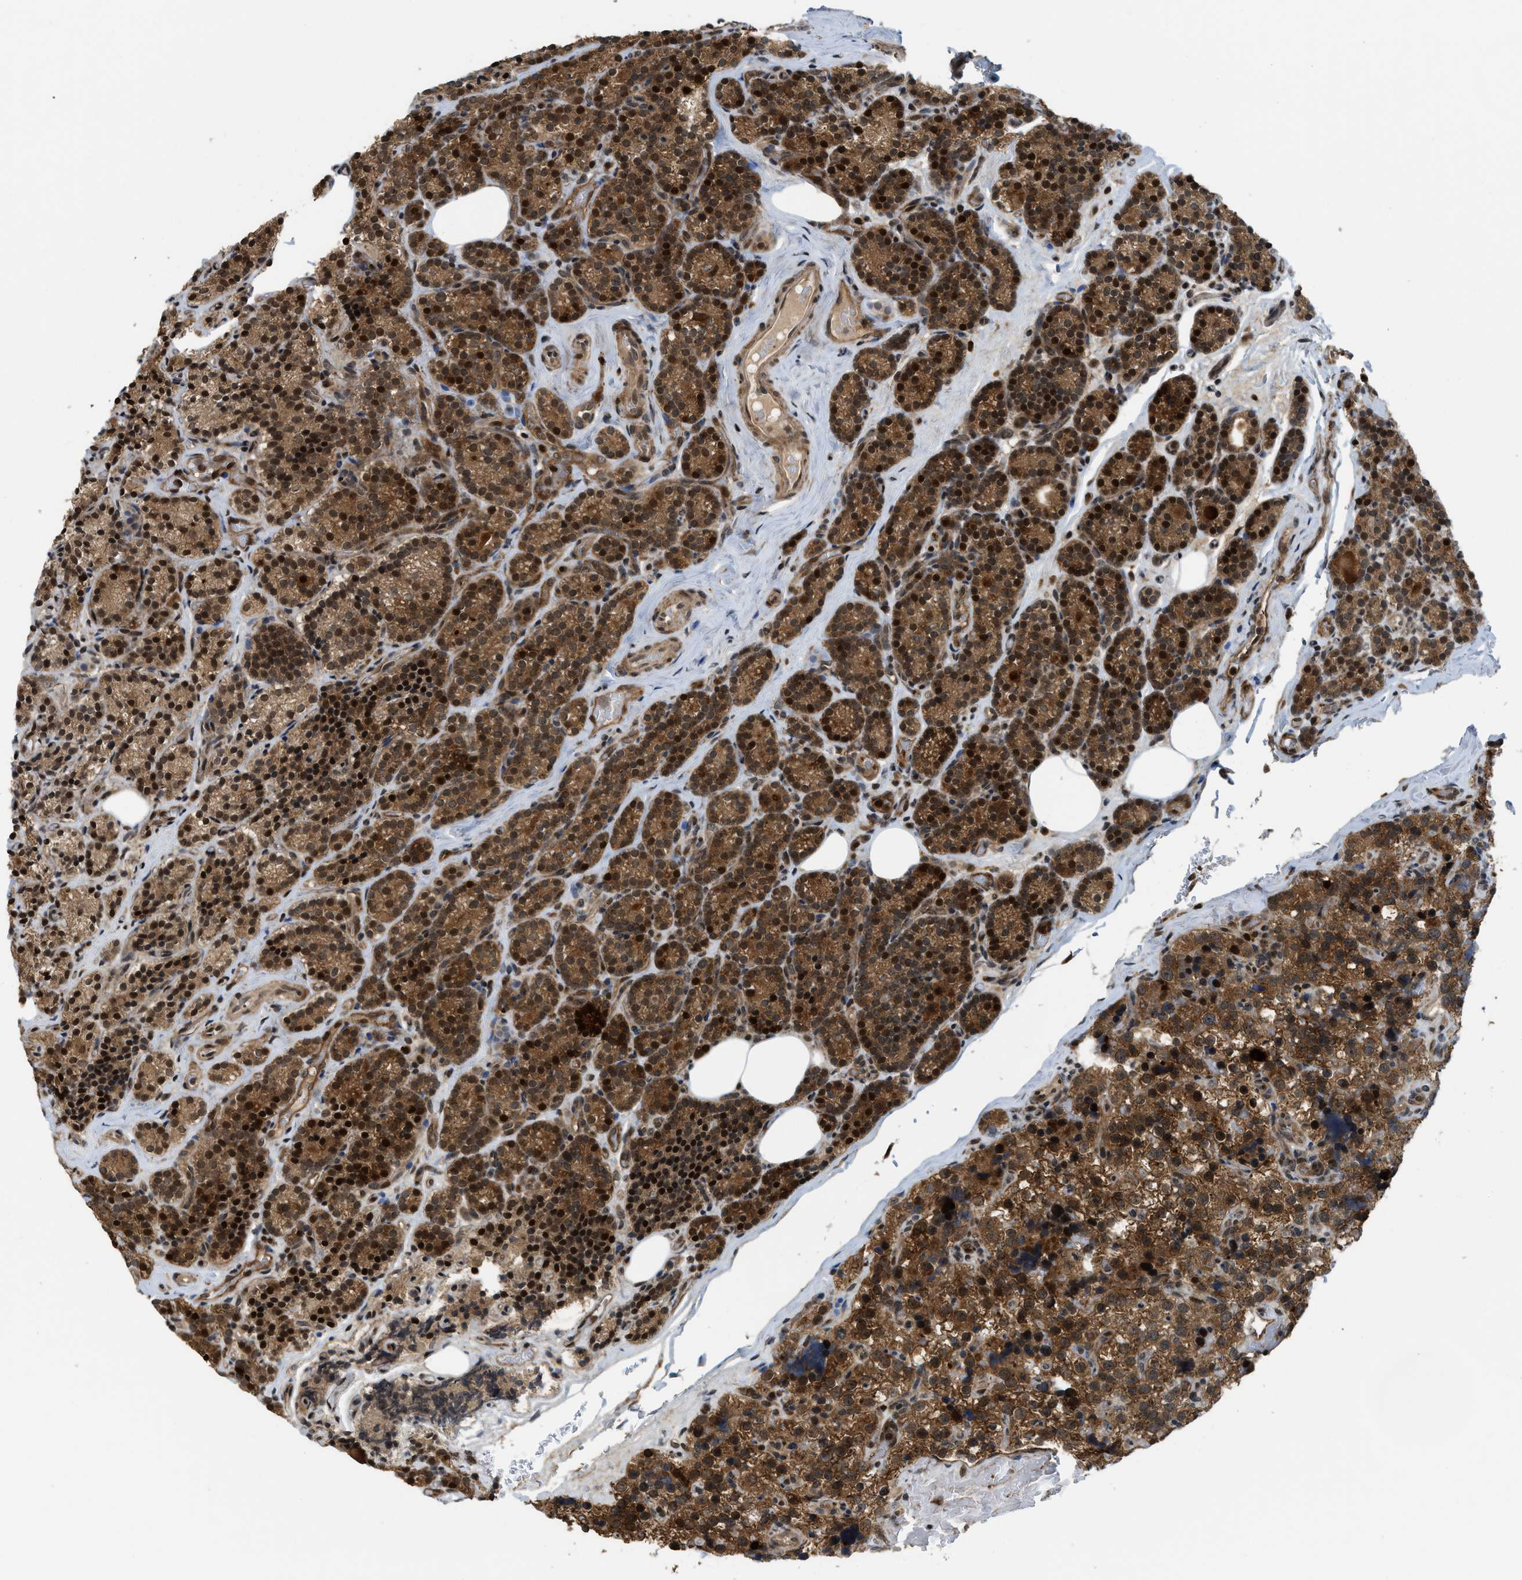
{"staining": {"intensity": "strong", "quantity": ">75%", "location": "cytoplasmic/membranous,nuclear"}, "tissue": "parathyroid gland", "cell_type": "Glandular cells", "image_type": "normal", "snomed": [{"axis": "morphology", "description": "Normal tissue, NOS"}, {"axis": "morphology", "description": "Adenoma, NOS"}, {"axis": "topography", "description": "Parathyroid gland"}], "caption": "Immunohistochemistry (IHC) of unremarkable parathyroid gland demonstrates high levels of strong cytoplasmic/membranous,nuclear positivity in approximately >75% of glandular cells. (DAB = brown stain, brightfield microscopy at high magnification).", "gene": "DNAJC28", "patient": {"sex": "female", "age": 51}}